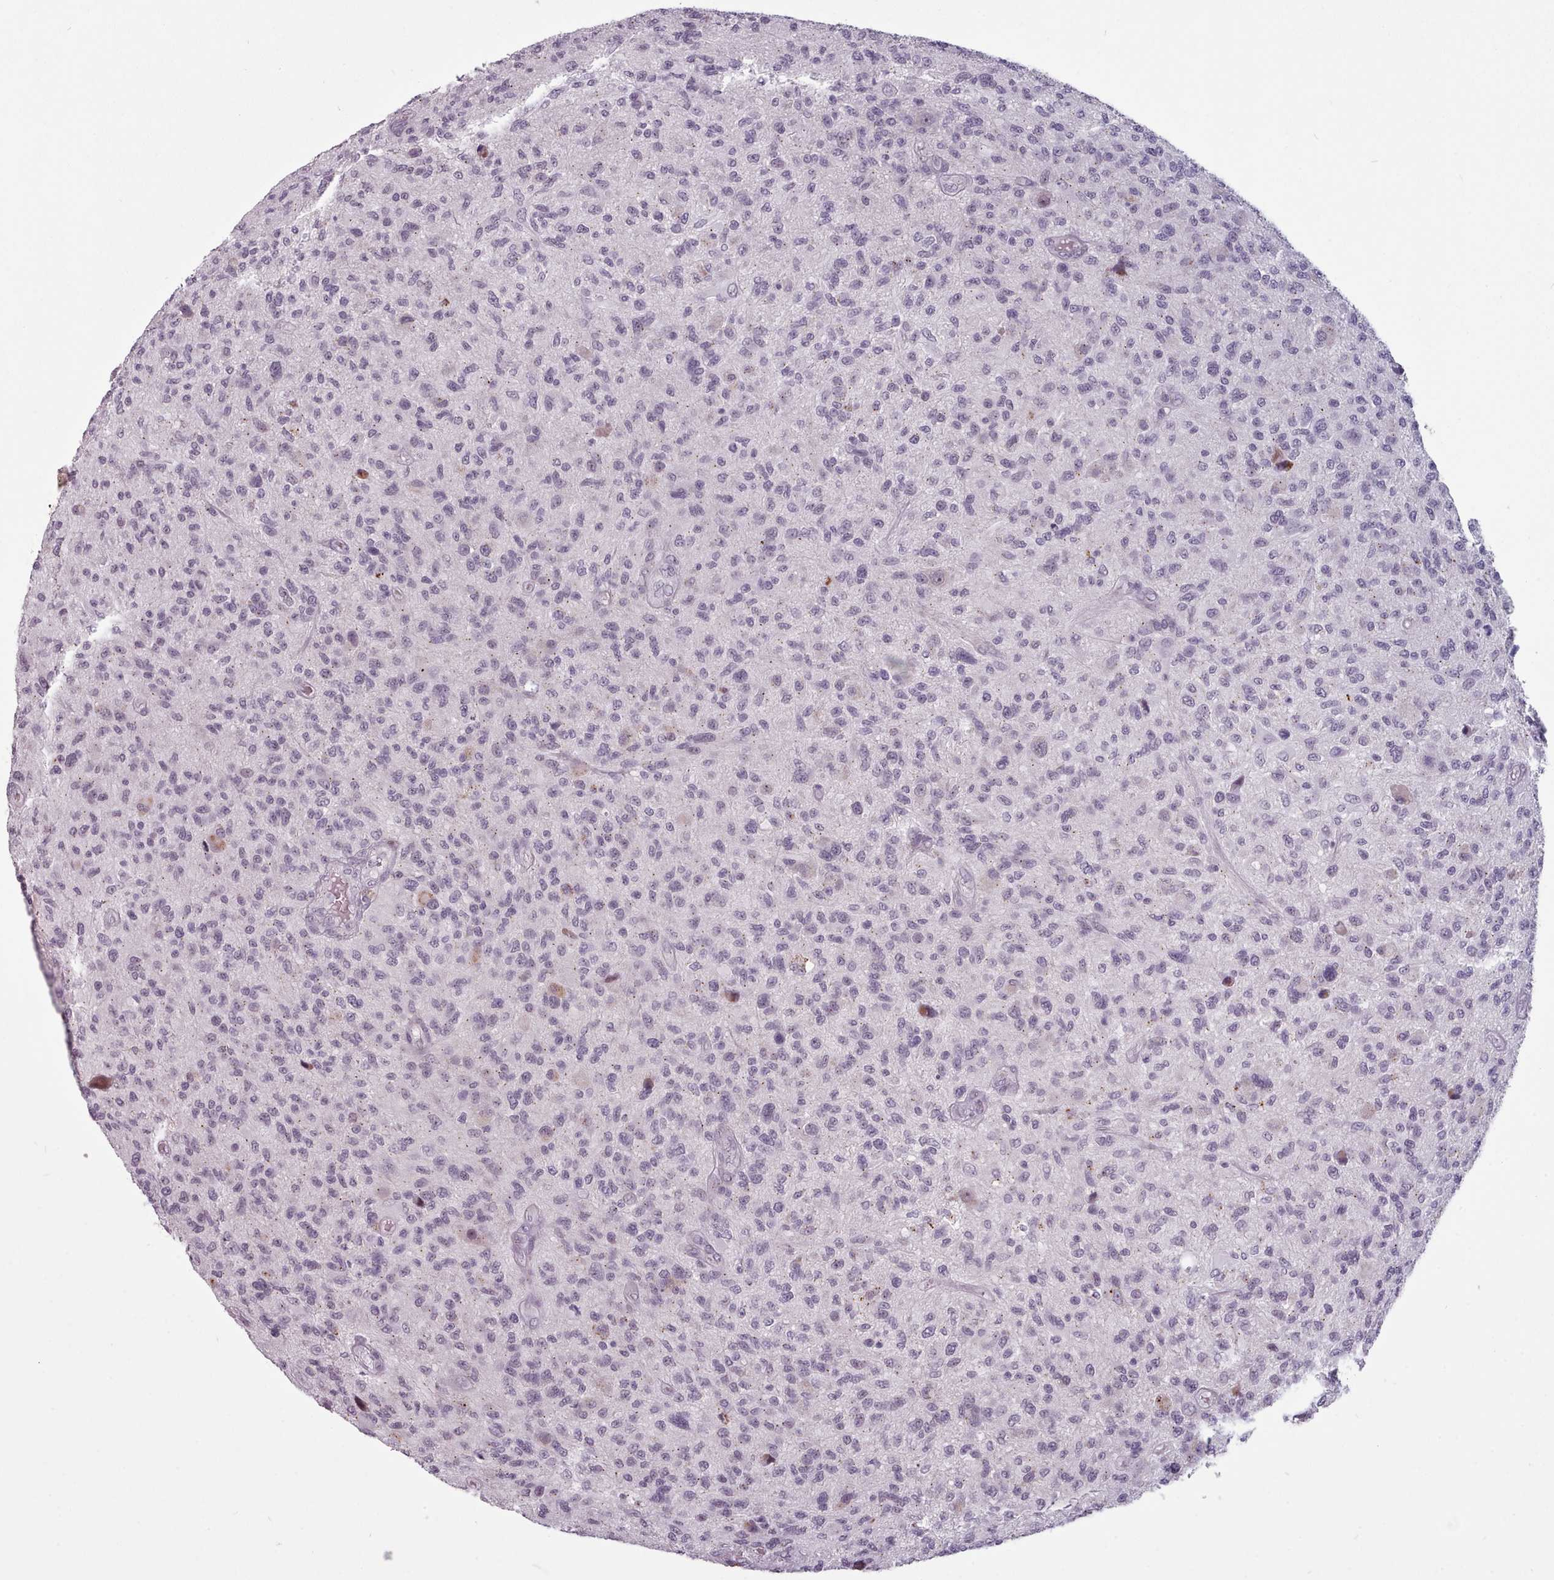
{"staining": {"intensity": "weak", "quantity": "<25%", "location": "nuclear"}, "tissue": "glioma", "cell_type": "Tumor cells", "image_type": "cancer", "snomed": [{"axis": "morphology", "description": "Glioma, malignant, High grade"}, {"axis": "topography", "description": "Brain"}], "caption": "Malignant glioma (high-grade) was stained to show a protein in brown. There is no significant positivity in tumor cells. (Brightfield microscopy of DAB (3,3'-diaminobenzidine) immunohistochemistry (IHC) at high magnification).", "gene": "PBX4", "patient": {"sex": "male", "age": 47}}